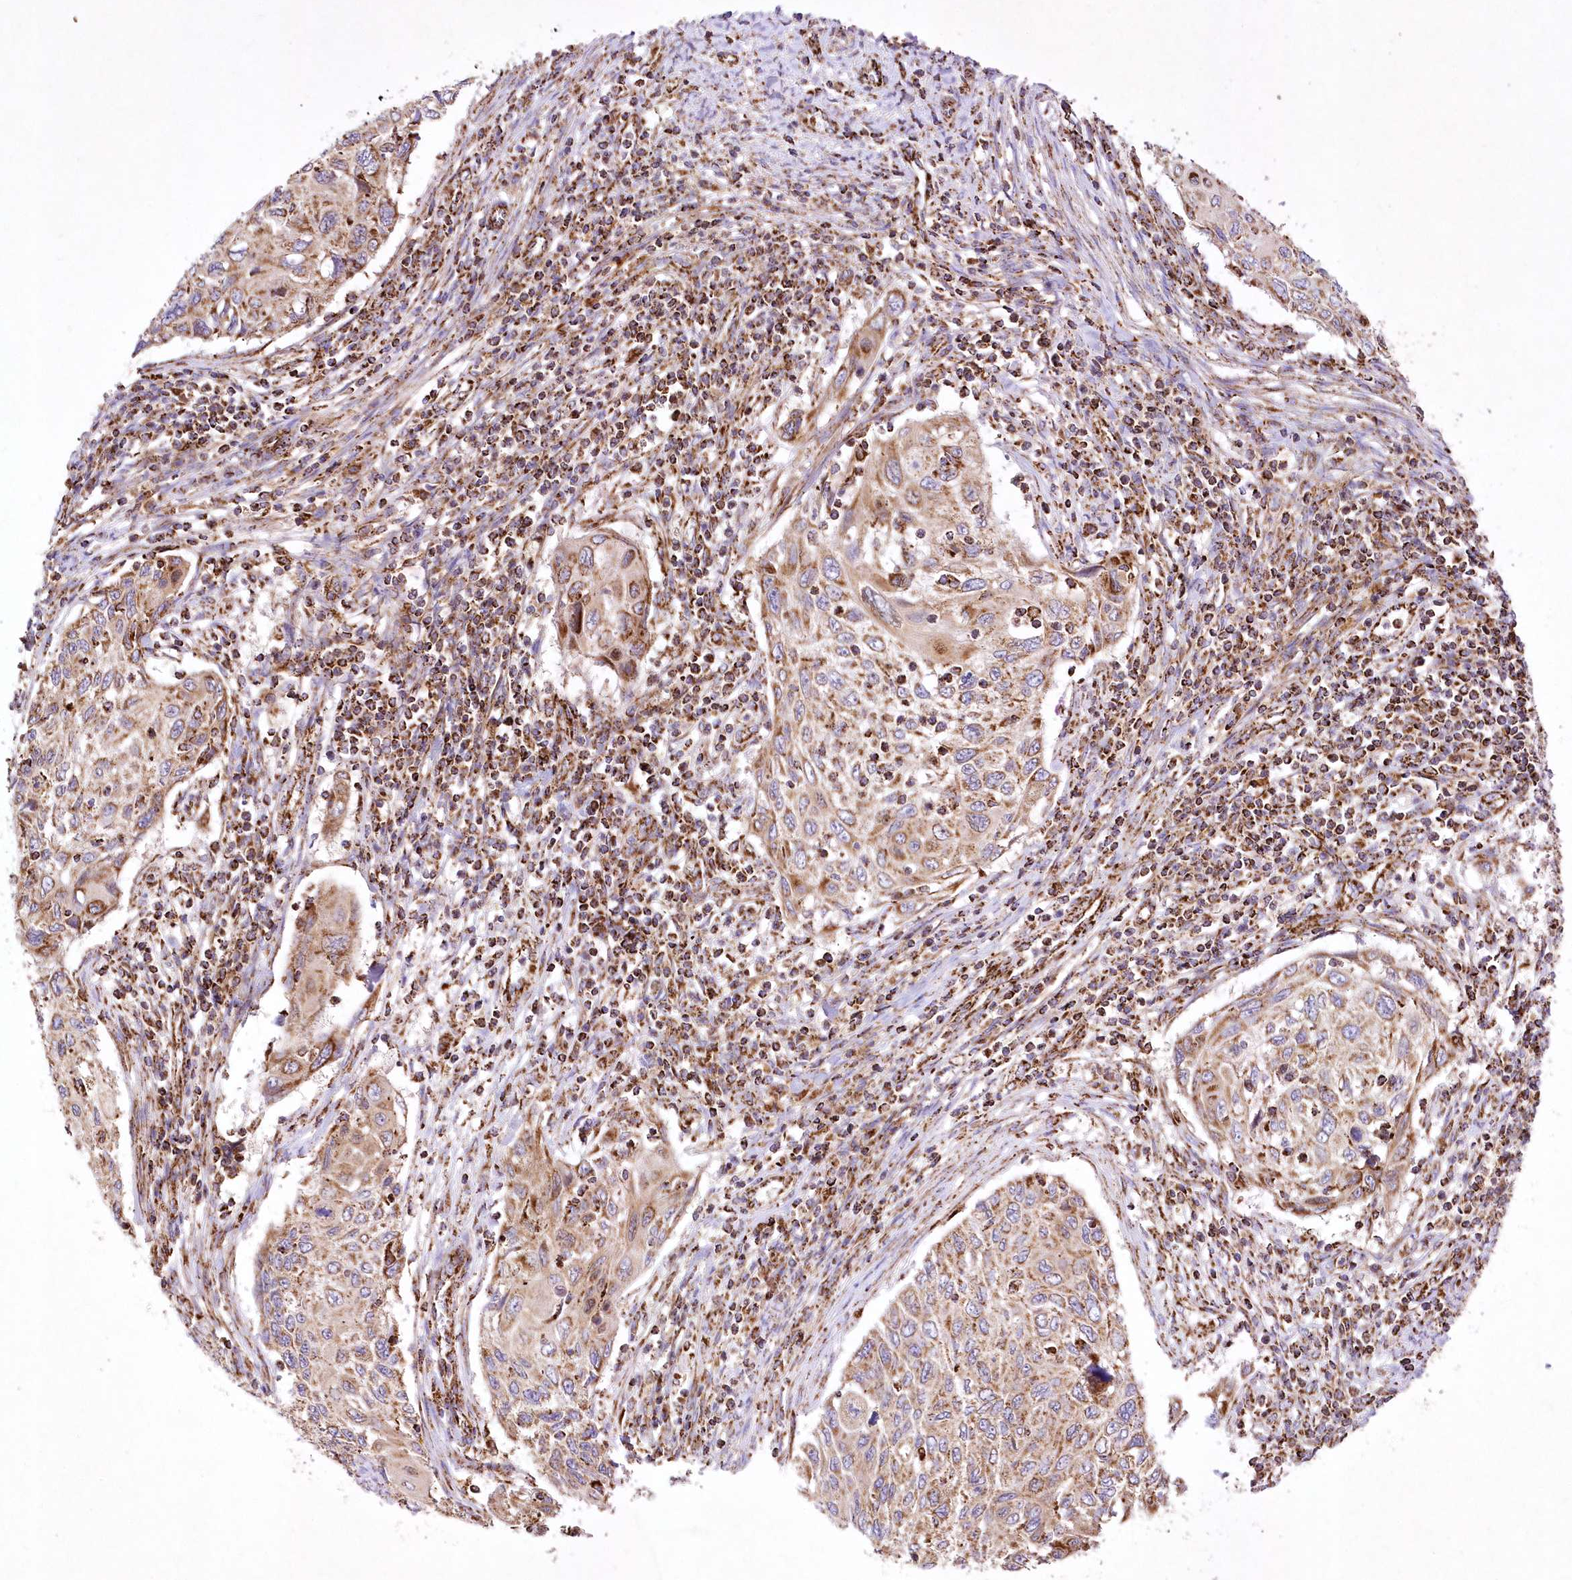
{"staining": {"intensity": "moderate", "quantity": ">75%", "location": "cytoplasmic/membranous"}, "tissue": "cervical cancer", "cell_type": "Tumor cells", "image_type": "cancer", "snomed": [{"axis": "morphology", "description": "Squamous cell carcinoma, NOS"}, {"axis": "topography", "description": "Cervix"}], "caption": "Cervical squamous cell carcinoma stained with a brown dye demonstrates moderate cytoplasmic/membranous positive expression in about >75% of tumor cells.", "gene": "ASNSD1", "patient": {"sex": "female", "age": 70}}